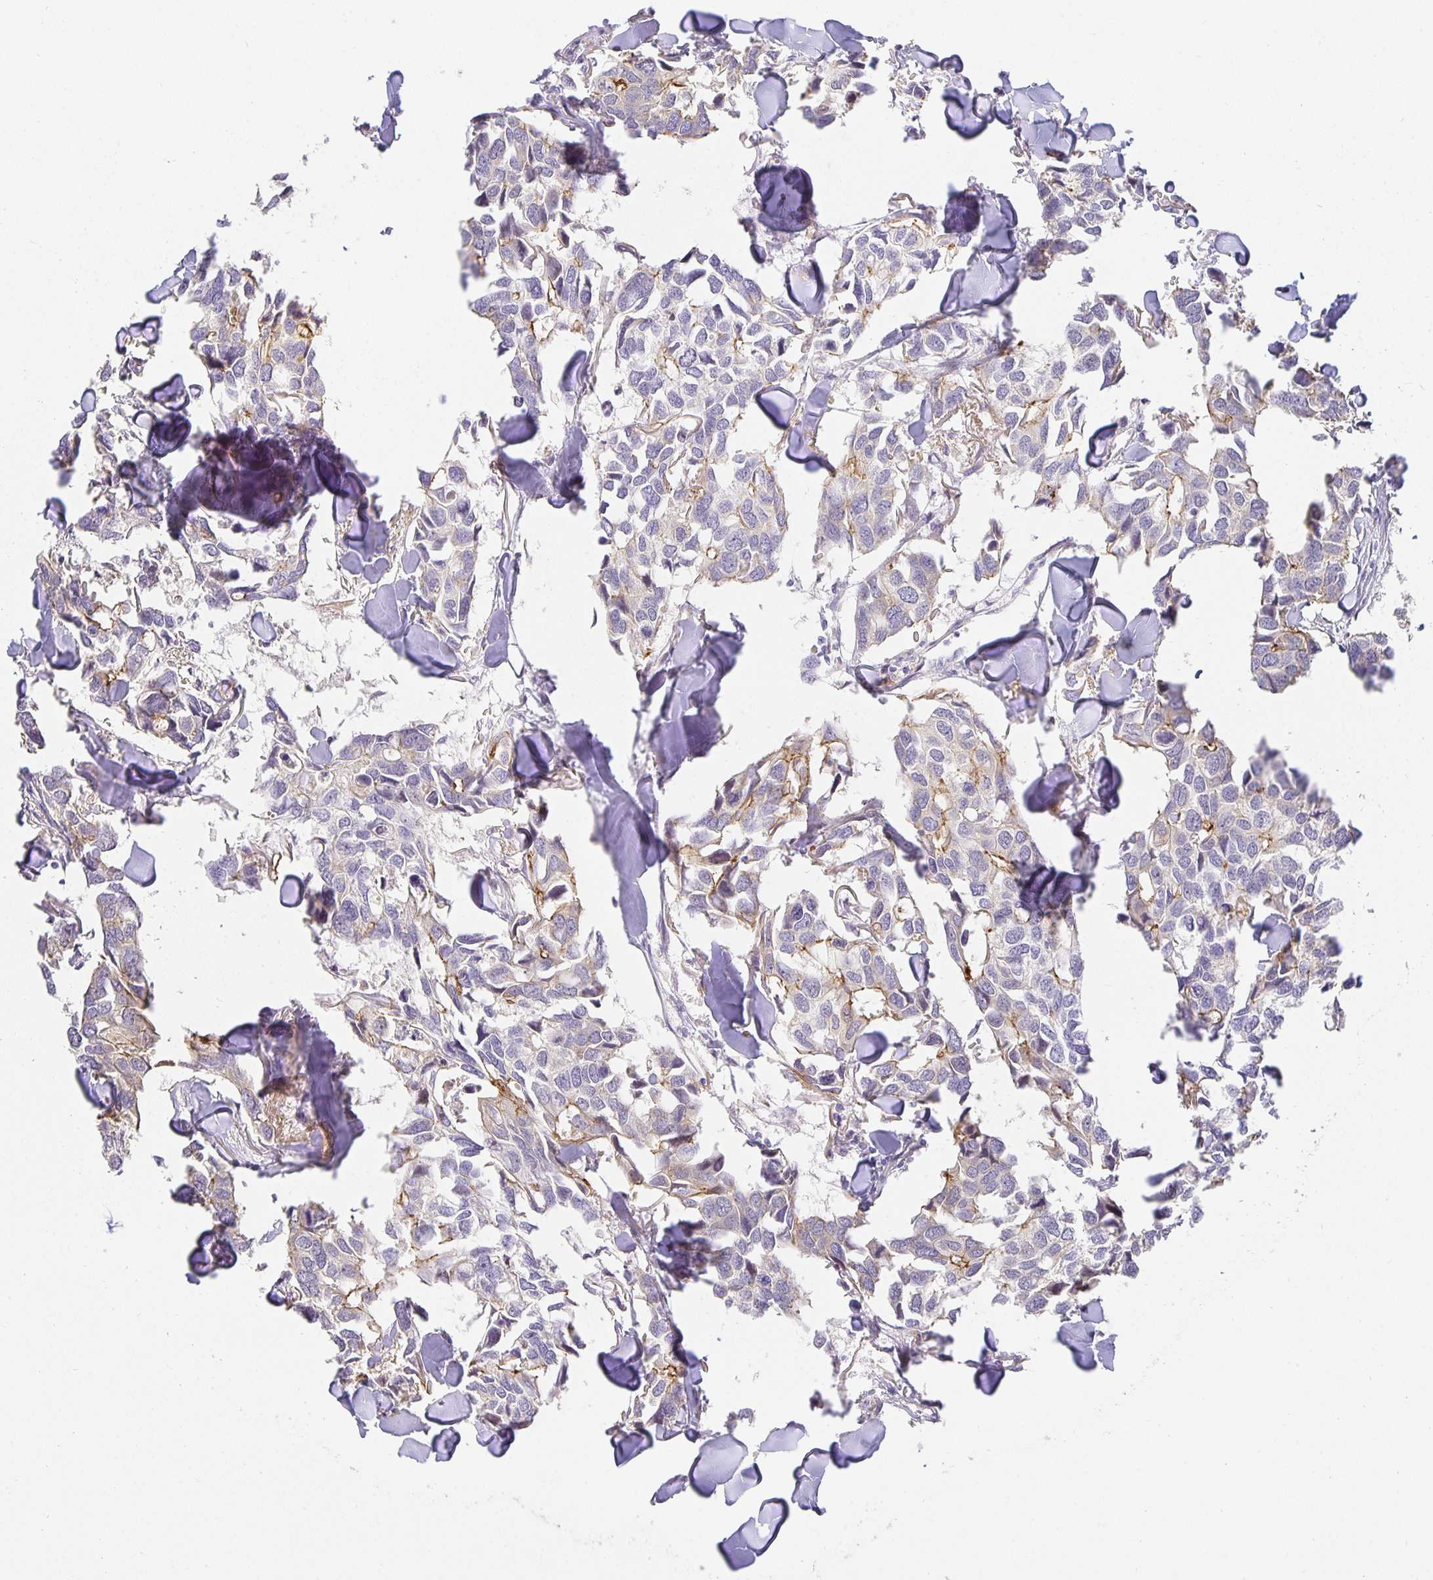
{"staining": {"intensity": "moderate", "quantity": "<25%", "location": "cytoplasmic/membranous"}, "tissue": "breast cancer", "cell_type": "Tumor cells", "image_type": "cancer", "snomed": [{"axis": "morphology", "description": "Duct carcinoma"}, {"axis": "topography", "description": "Breast"}], "caption": "Human breast cancer stained with a brown dye demonstrates moderate cytoplasmic/membranous positive positivity in approximately <25% of tumor cells.", "gene": "TJP3", "patient": {"sex": "female", "age": 83}}